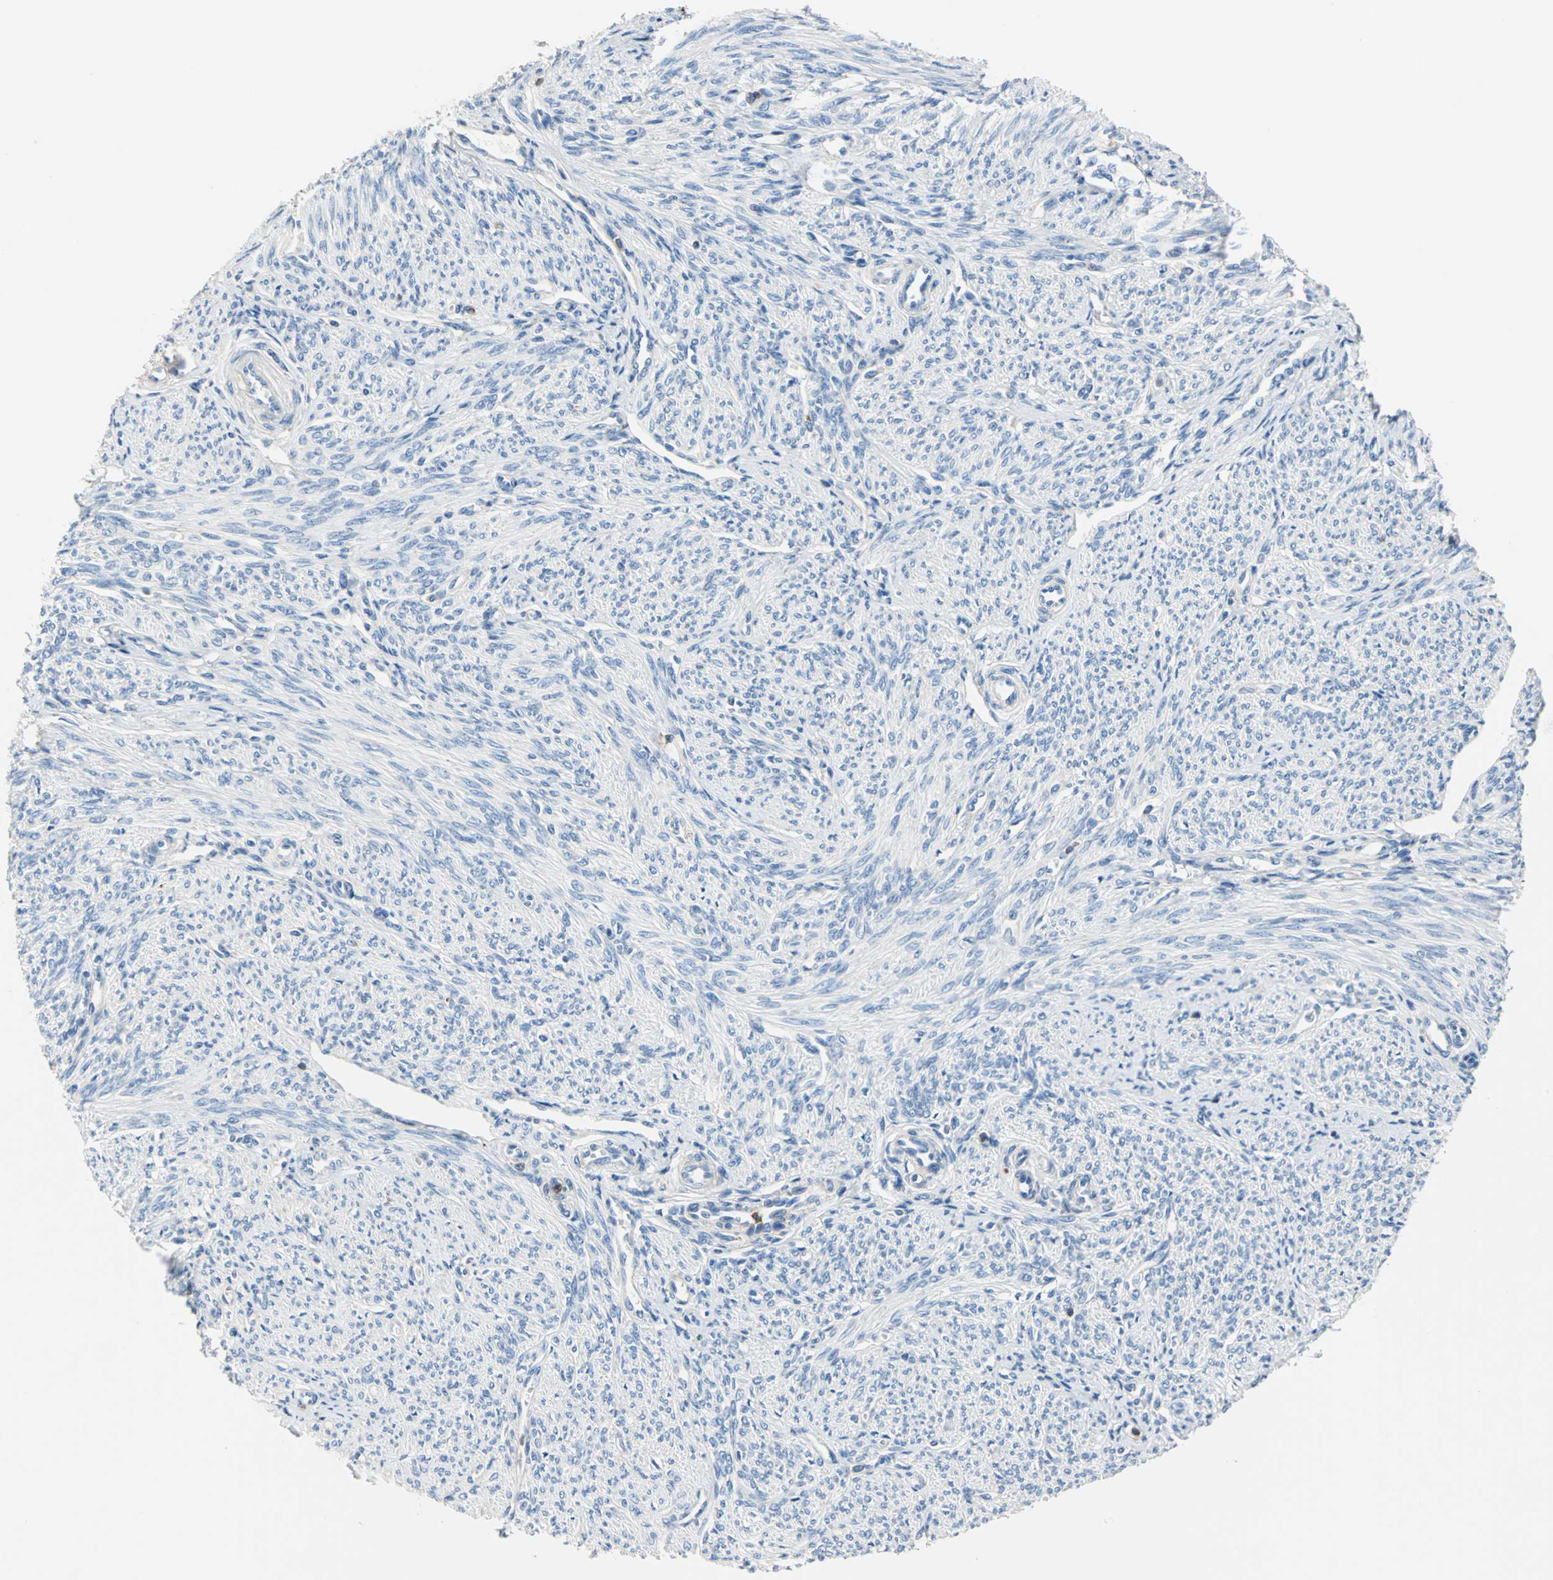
{"staining": {"intensity": "negative", "quantity": "none", "location": "none"}, "tissue": "smooth muscle", "cell_type": "Smooth muscle cells", "image_type": "normal", "snomed": [{"axis": "morphology", "description": "Normal tissue, NOS"}, {"axis": "topography", "description": "Smooth muscle"}], "caption": "Smooth muscle stained for a protein using immunohistochemistry reveals no expression smooth muscle cells.", "gene": "SEPTIN11", "patient": {"sex": "female", "age": 65}}